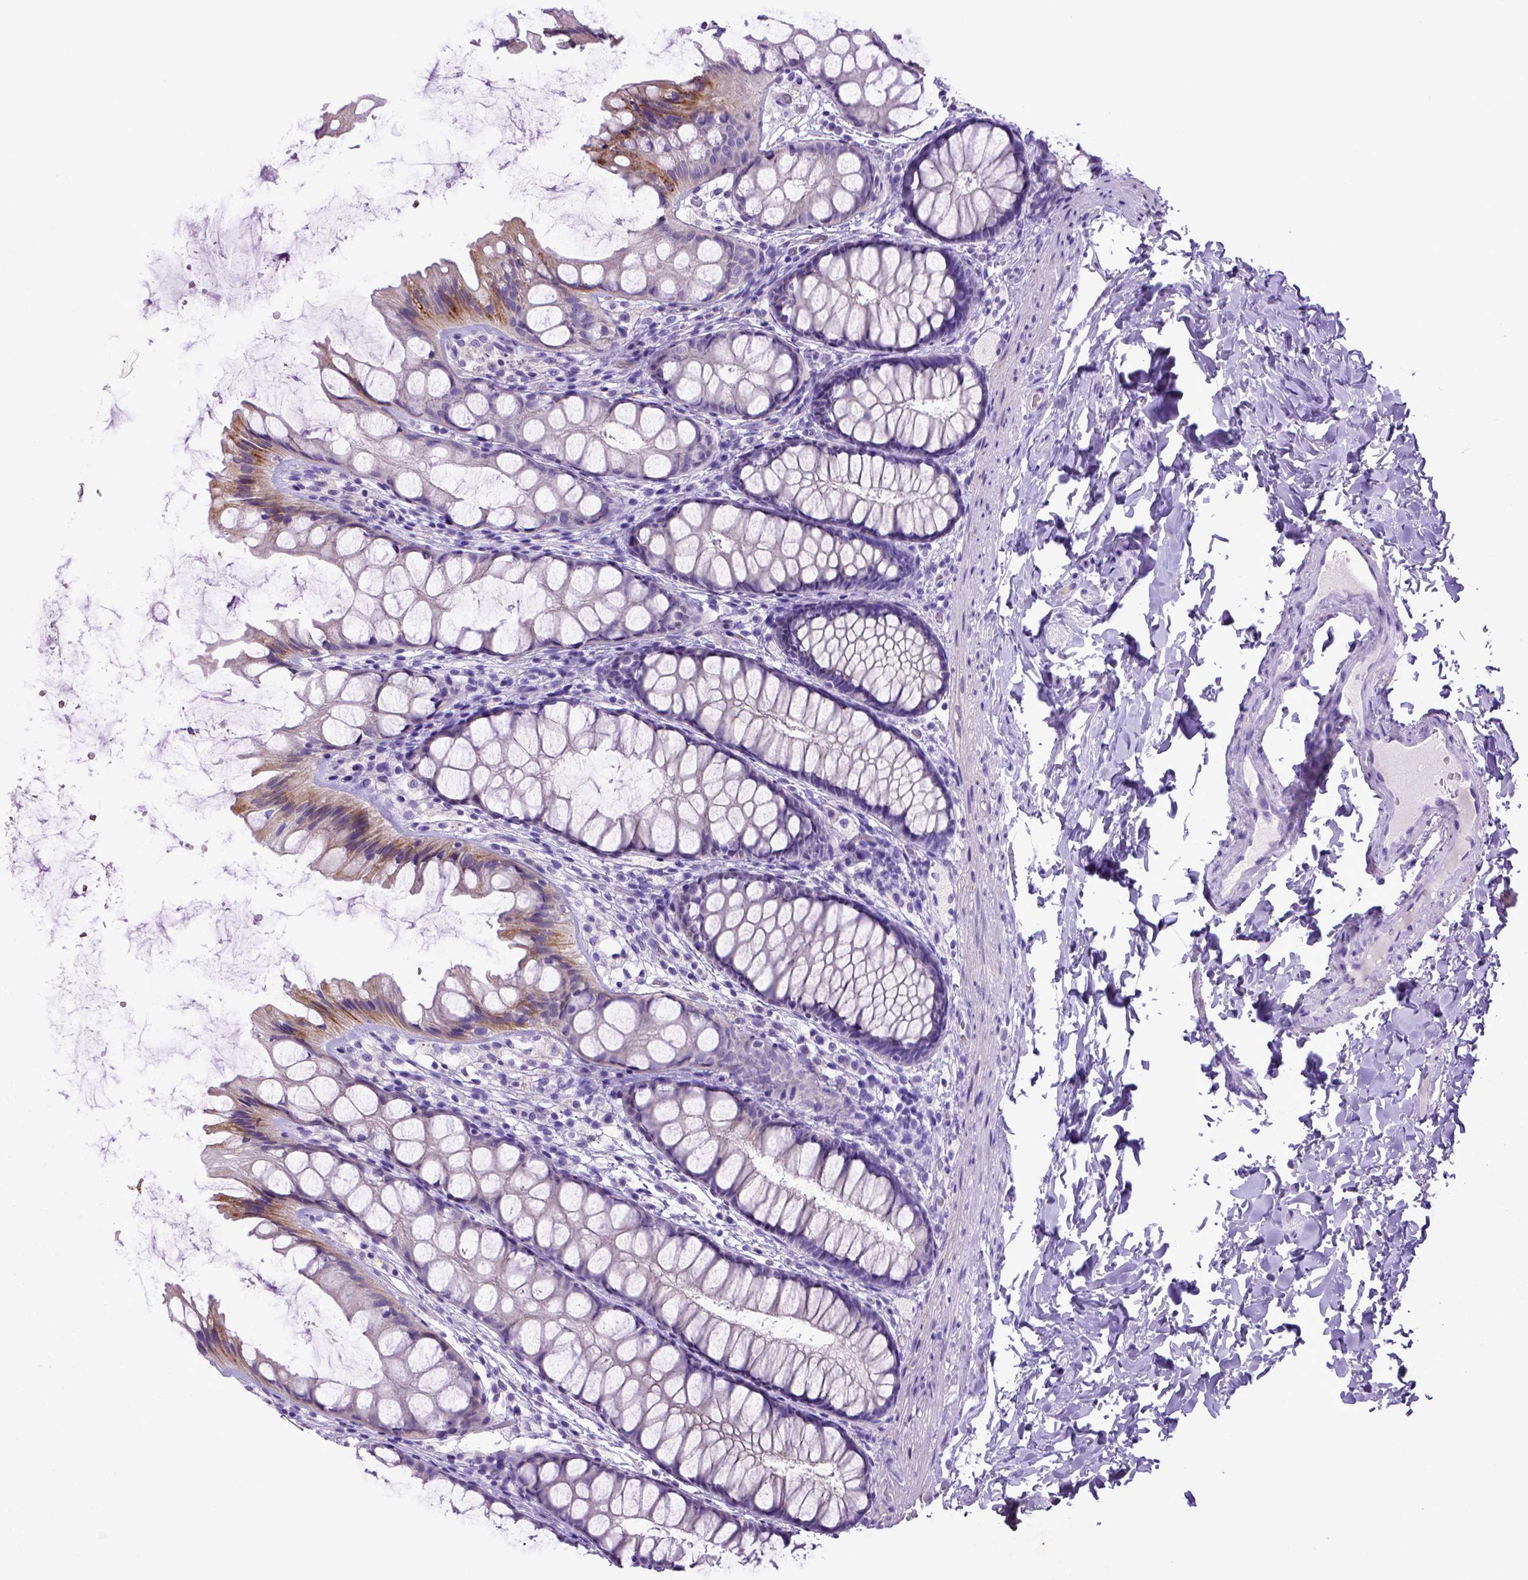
{"staining": {"intensity": "negative", "quantity": "none", "location": "none"}, "tissue": "colon", "cell_type": "Endothelial cells", "image_type": "normal", "snomed": [{"axis": "morphology", "description": "Normal tissue, NOS"}, {"axis": "topography", "description": "Colon"}], "caption": "Endothelial cells are negative for brown protein staining in normal colon. Nuclei are stained in blue.", "gene": "BAAT", "patient": {"sex": "male", "age": 47}}